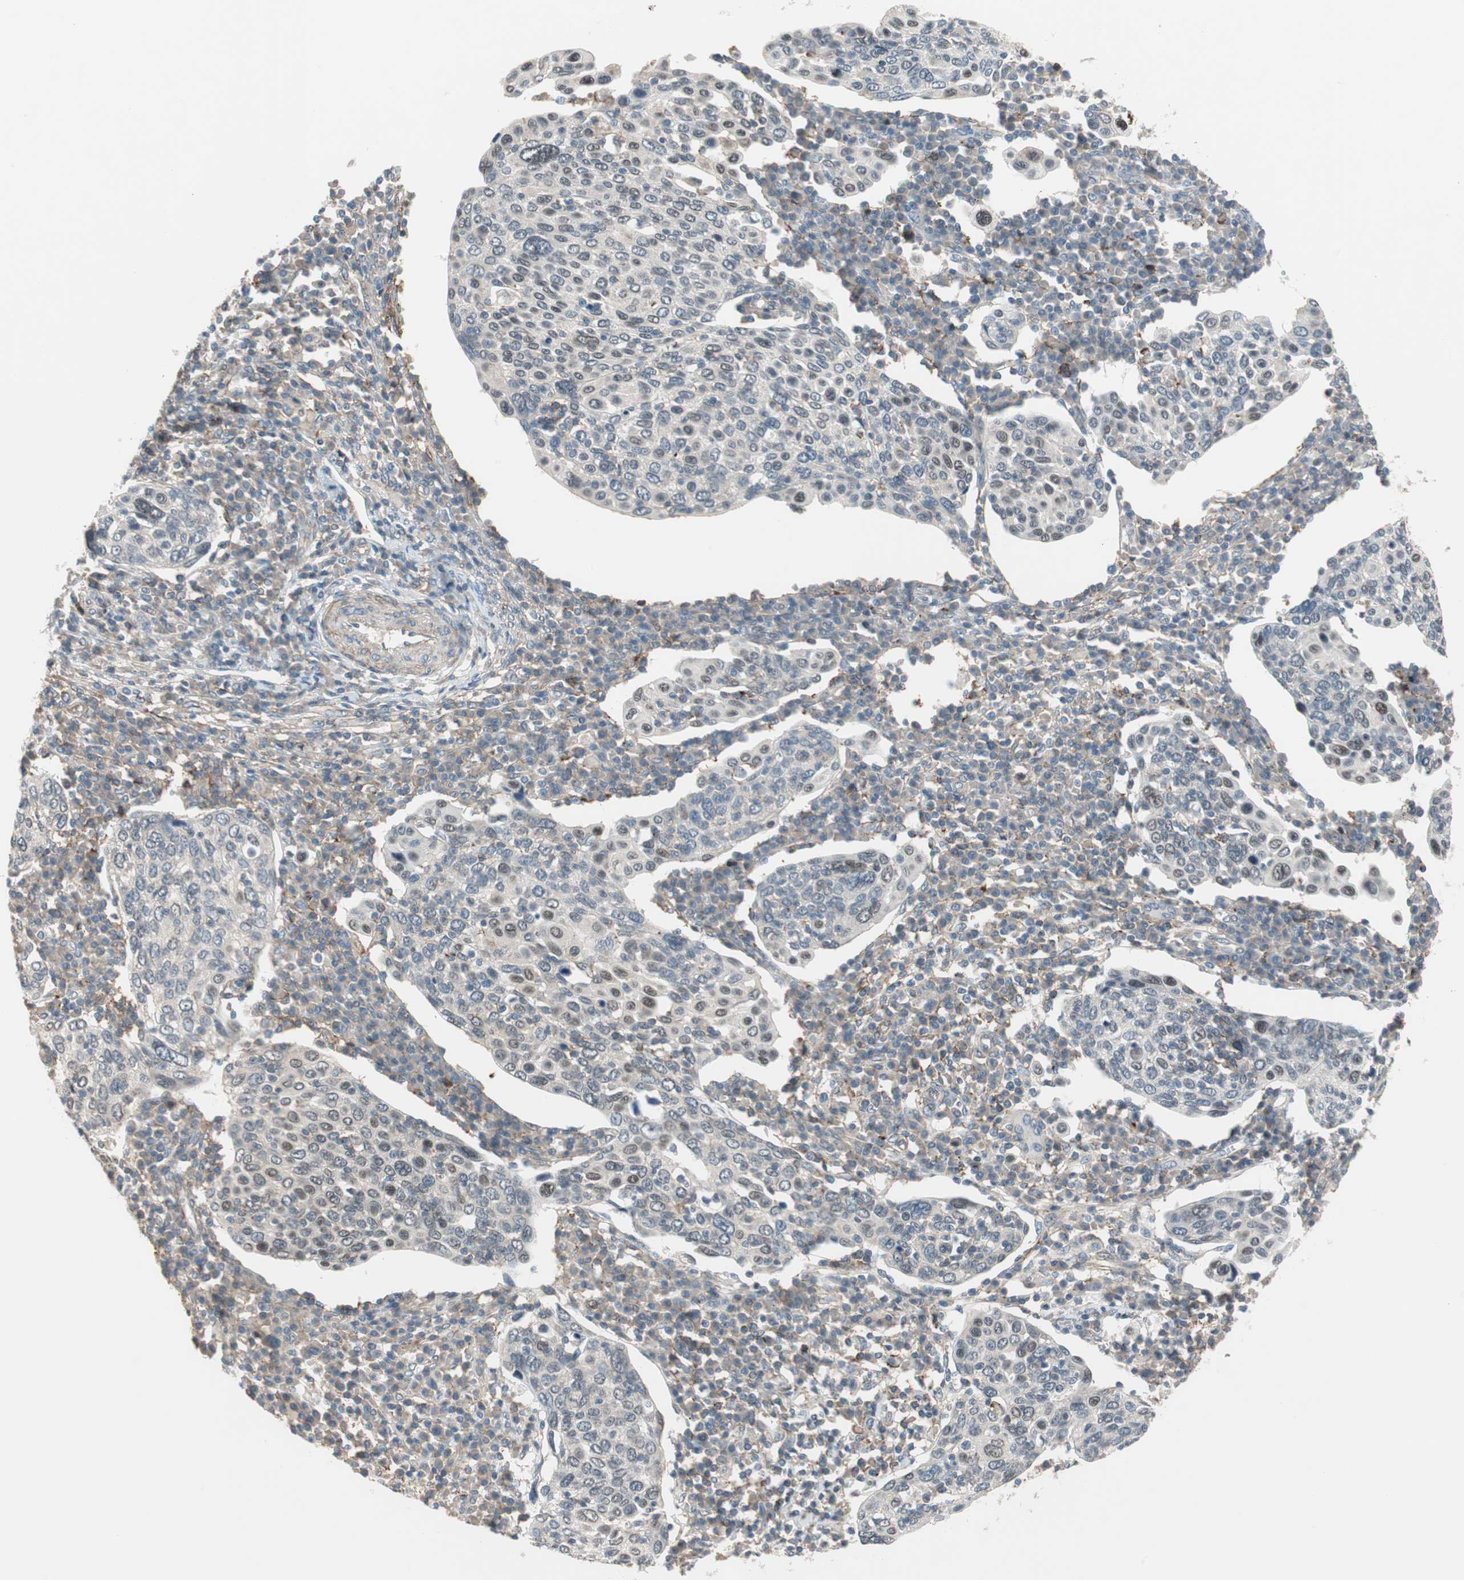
{"staining": {"intensity": "moderate", "quantity": "<25%", "location": "cytoplasmic/membranous,nuclear"}, "tissue": "cervical cancer", "cell_type": "Tumor cells", "image_type": "cancer", "snomed": [{"axis": "morphology", "description": "Squamous cell carcinoma, NOS"}, {"axis": "topography", "description": "Cervix"}], "caption": "There is low levels of moderate cytoplasmic/membranous and nuclear expression in tumor cells of cervical cancer (squamous cell carcinoma), as demonstrated by immunohistochemical staining (brown color).", "gene": "GRHL1", "patient": {"sex": "female", "age": 40}}